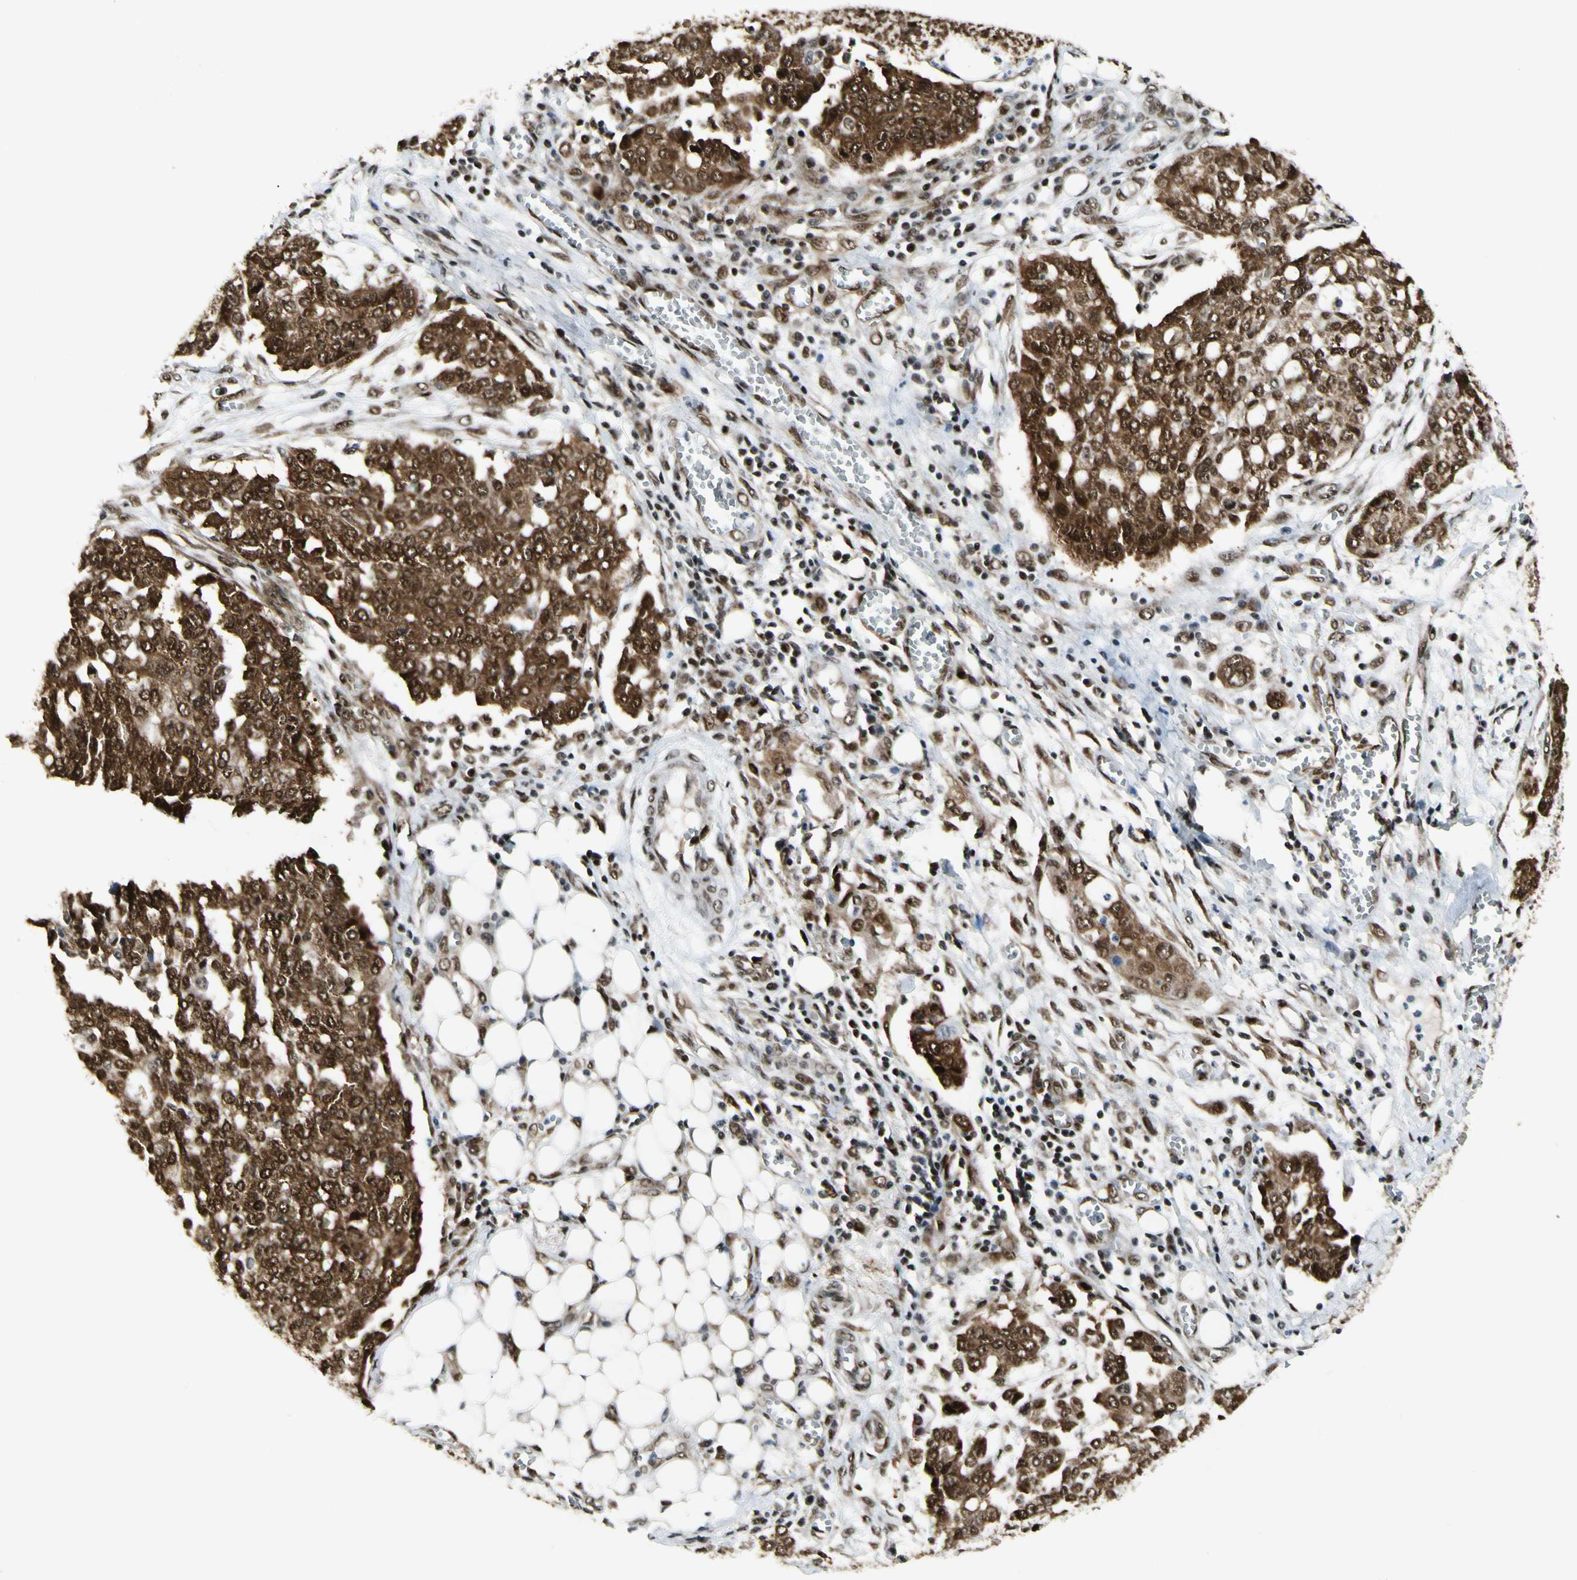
{"staining": {"intensity": "strong", "quantity": ">75%", "location": "cytoplasmic/membranous,nuclear"}, "tissue": "ovarian cancer", "cell_type": "Tumor cells", "image_type": "cancer", "snomed": [{"axis": "morphology", "description": "Cystadenocarcinoma, serous, NOS"}, {"axis": "topography", "description": "Soft tissue"}, {"axis": "topography", "description": "Ovary"}], "caption": "Immunohistochemistry (IHC) (DAB (3,3'-diaminobenzidine)) staining of human ovarian cancer (serous cystadenocarcinoma) demonstrates strong cytoplasmic/membranous and nuclear protein positivity in about >75% of tumor cells.", "gene": "FUS", "patient": {"sex": "female", "age": 57}}